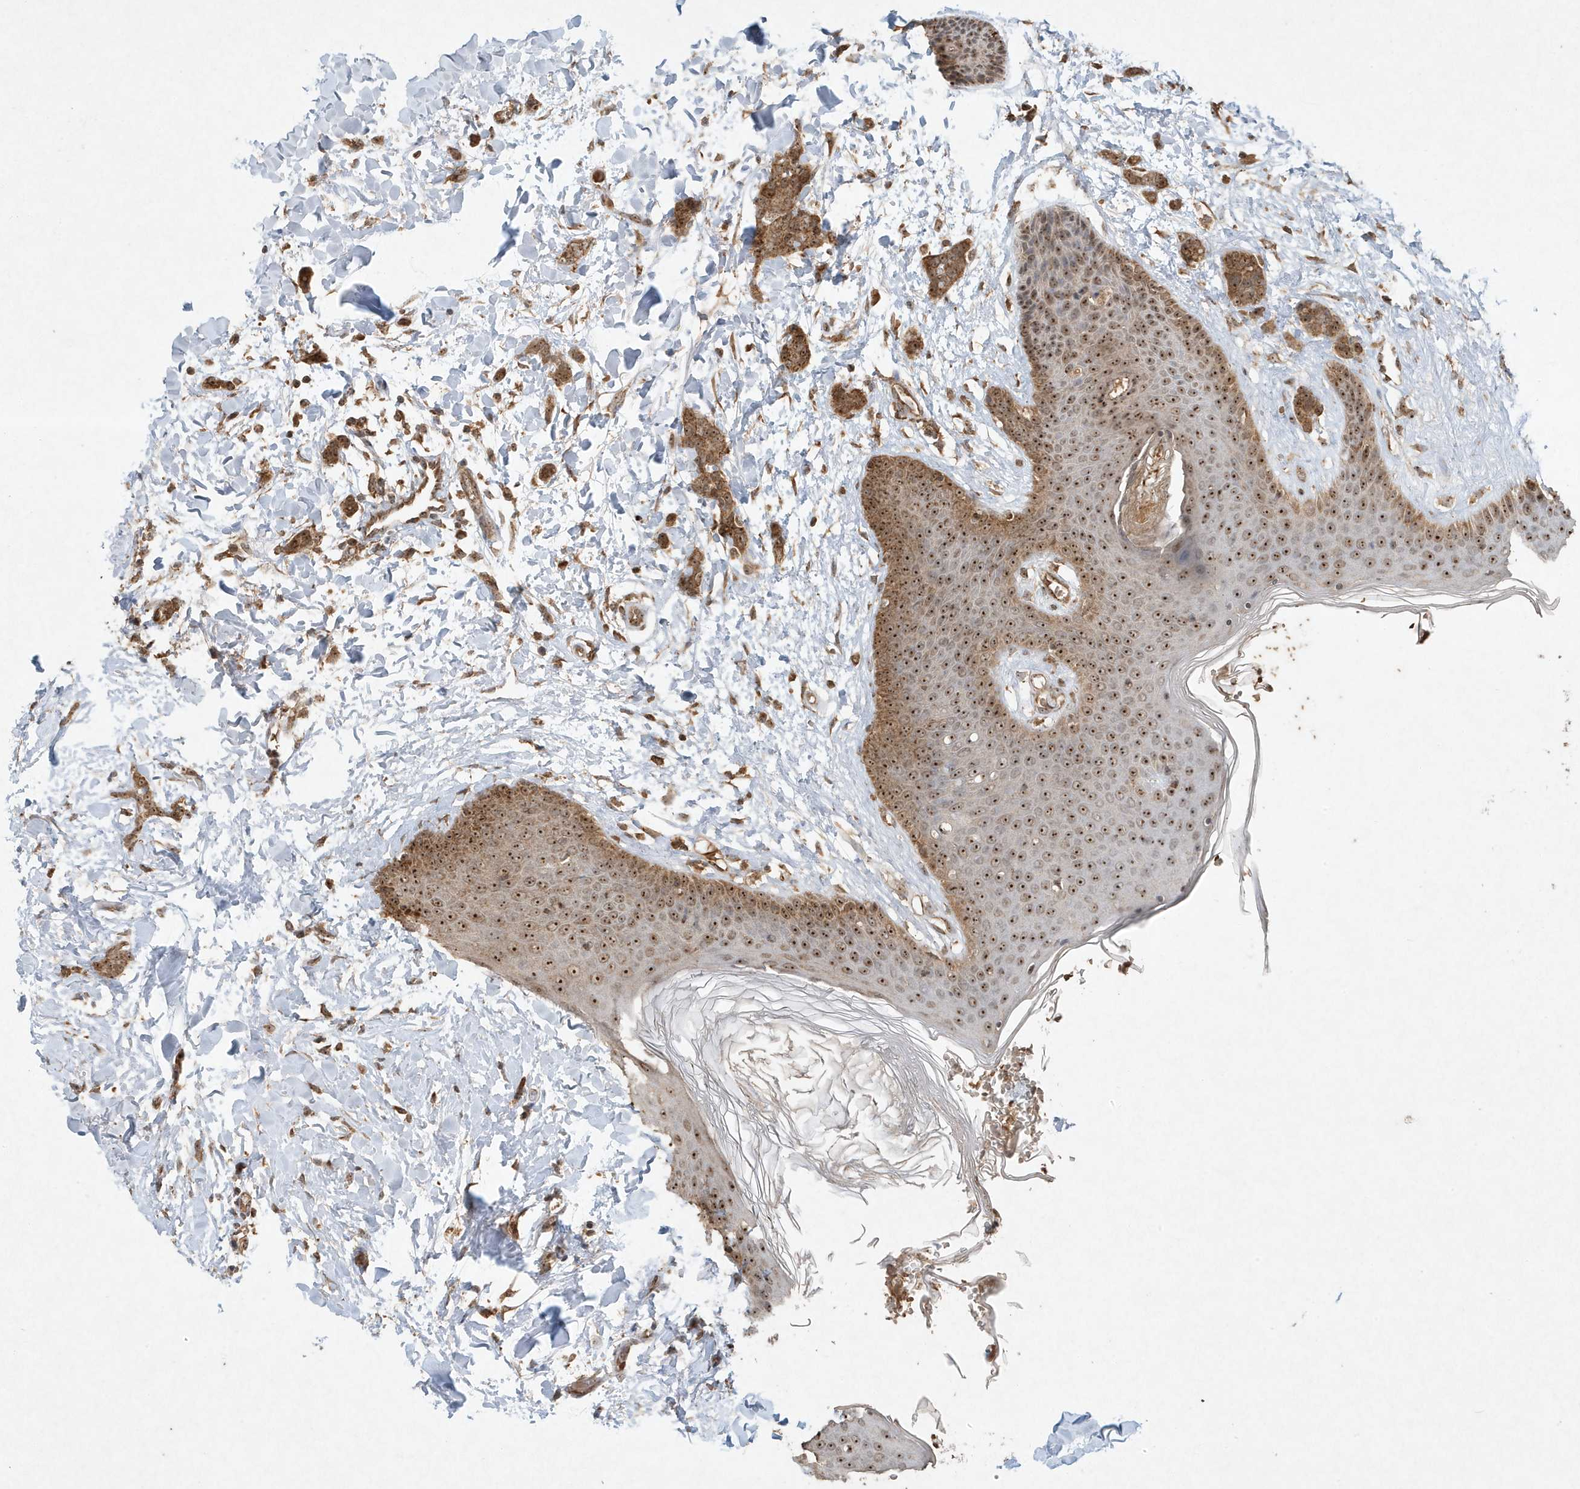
{"staining": {"intensity": "moderate", "quantity": ">75%", "location": "cytoplasmic/membranous,nuclear"}, "tissue": "breast cancer", "cell_type": "Tumor cells", "image_type": "cancer", "snomed": [{"axis": "morphology", "description": "Lobular carcinoma"}, {"axis": "topography", "description": "Skin"}, {"axis": "topography", "description": "Breast"}], "caption": "DAB (3,3'-diaminobenzidine) immunohistochemical staining of breast cancer (lobular carcinoma) shows moderate cytoplasmic/membranous and nuclear protein expression in approximately >75% of tumor cells. (IHC, brightfield microscopy, high magnification).", "gene": "ABCB9", "patient": {"sex": "female", "age": 46}}